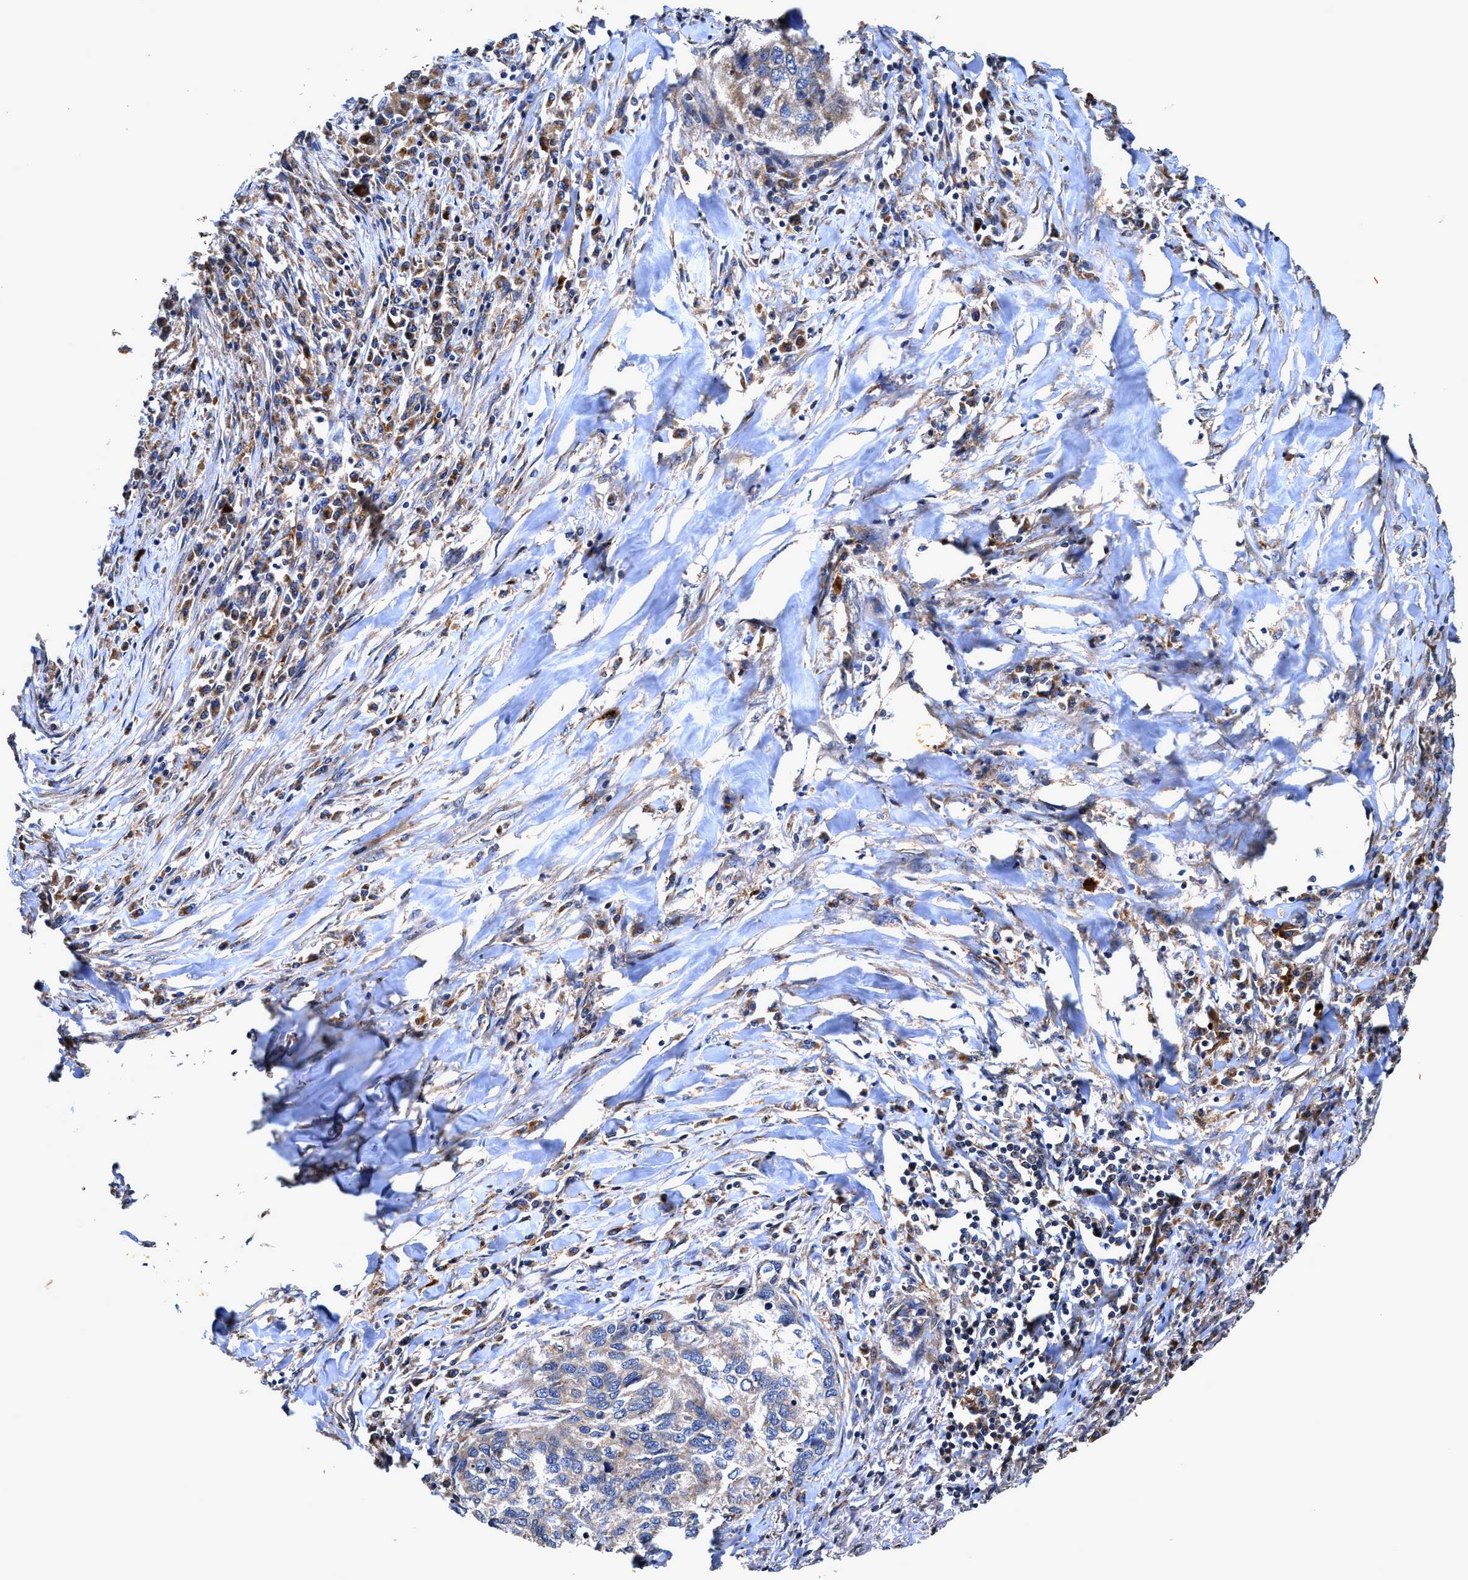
{"staining": {"intensity": "weak", "quantity": ">75%", "location": "cytoplasmic/membranous"}, "tissue": "lung cancer", "cell_type": "Tumor cells", "image_type": "cancer", "snomed": [{"axis": "morphology", "description": "Squamous cell carcinoma, NOS"}, {"axis": "topography", "description": "Lung"}], "caption": "Protein staining by IHC shows weak cytoplasmic/membranous positivity in approximately >75% of tumor cells in squamous cell carcinoma (lung). (DAB (3,3'-diaminobenzidine) IHC, brown staining for protein, blue staining for nuclei).", "gene": "EFNA4", "patient": {"sex": "female", "age": 63}}